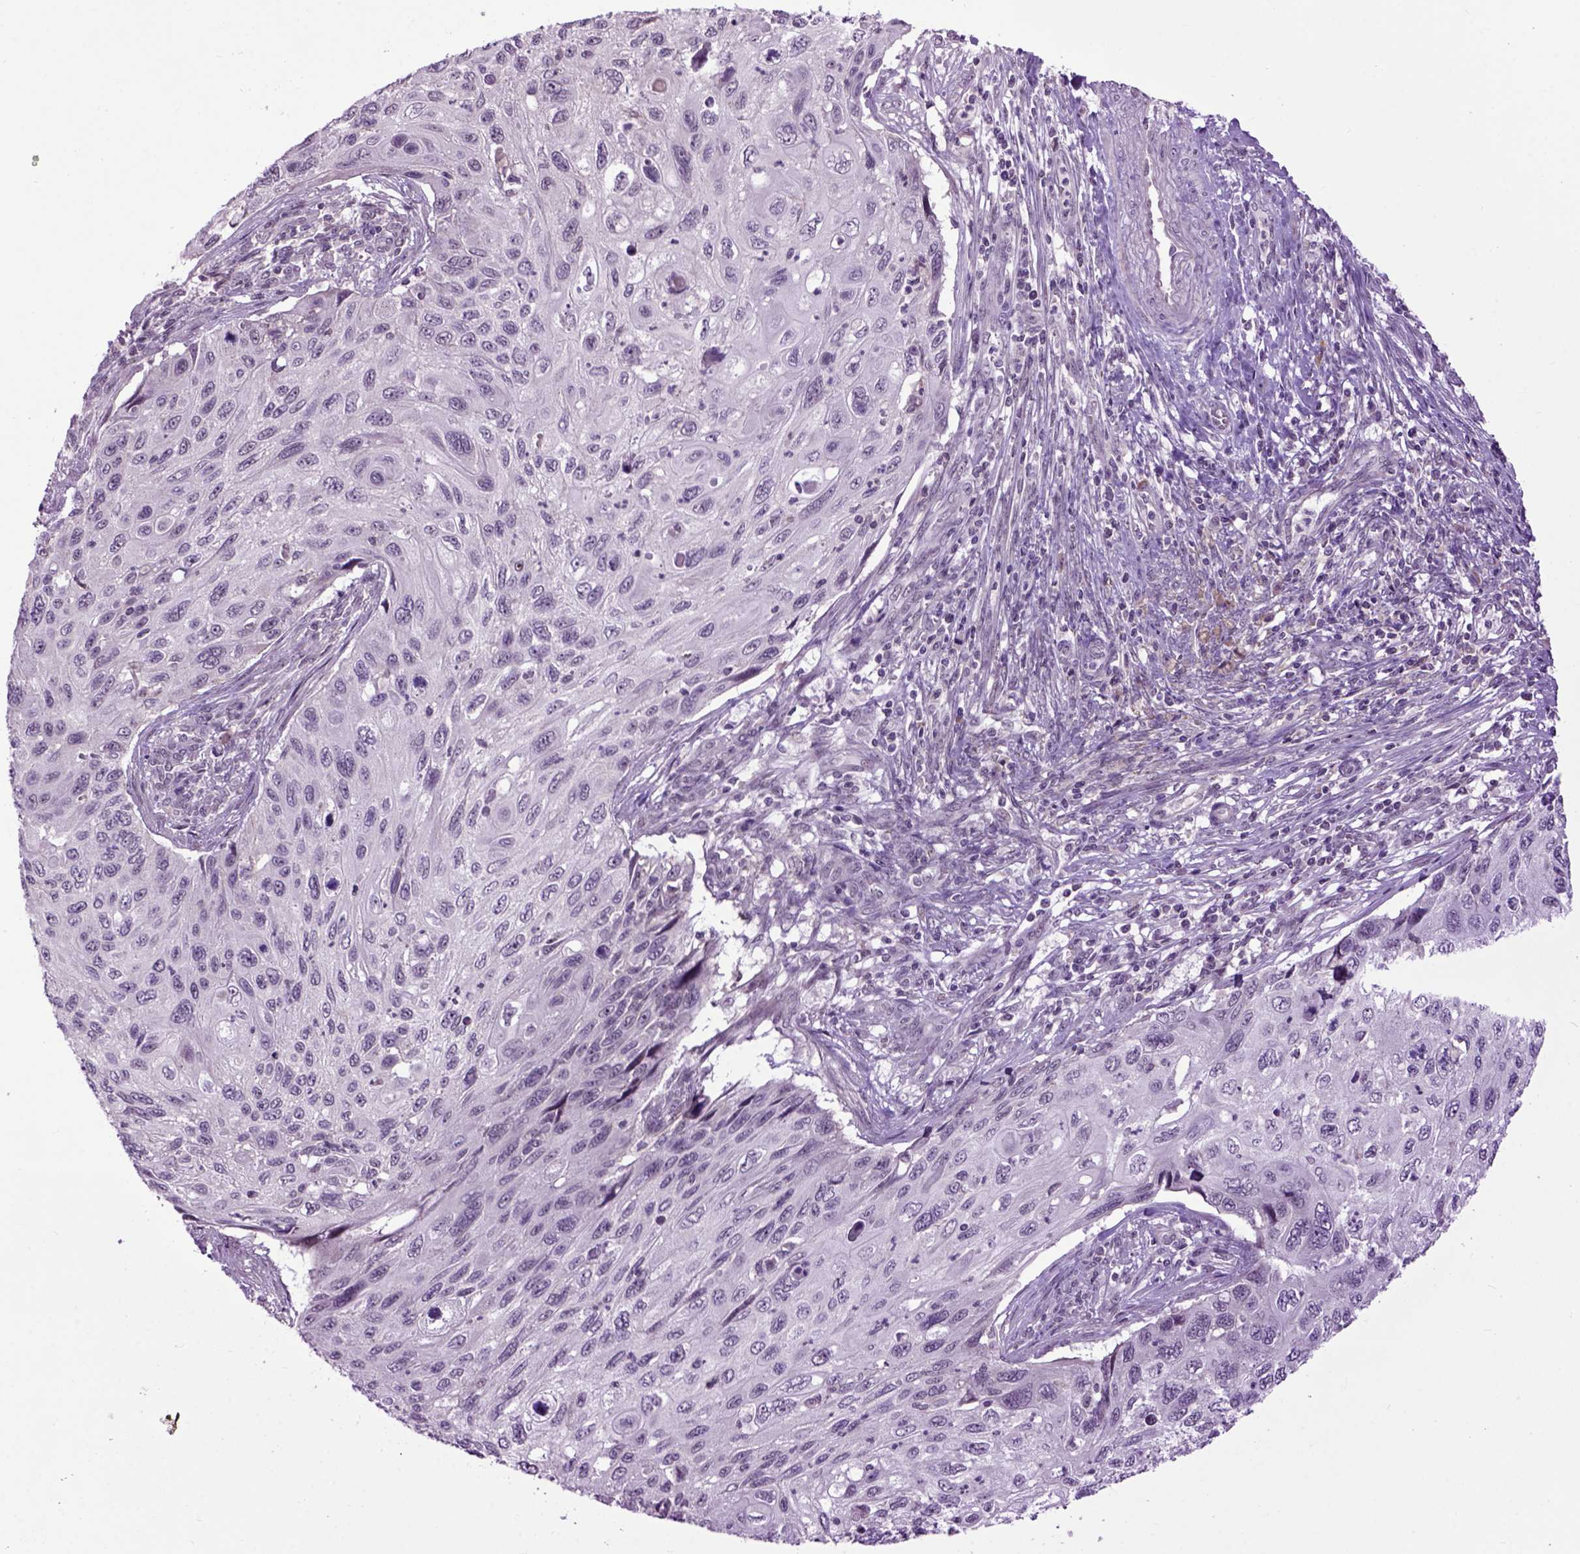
{"staining": {"intensity": "negative", "quantity": "none", "location": "none"}, "tissue": "cervical cancer", "cell_type": "Tumor cells", "image_type": "cancer", "snomed": [{"axis": "morphology", "description": "Squamous cell carcinoma, NOS"}, {"axis": "topography", "description": "Cervix"}], "caption": "Immunohistochemistry of squamous cell carcinoma (cervical) demonstrates no positivity in tumor cells.", "gene": "EMILIN3", "patient": {"sex": "female", "age": 70}}